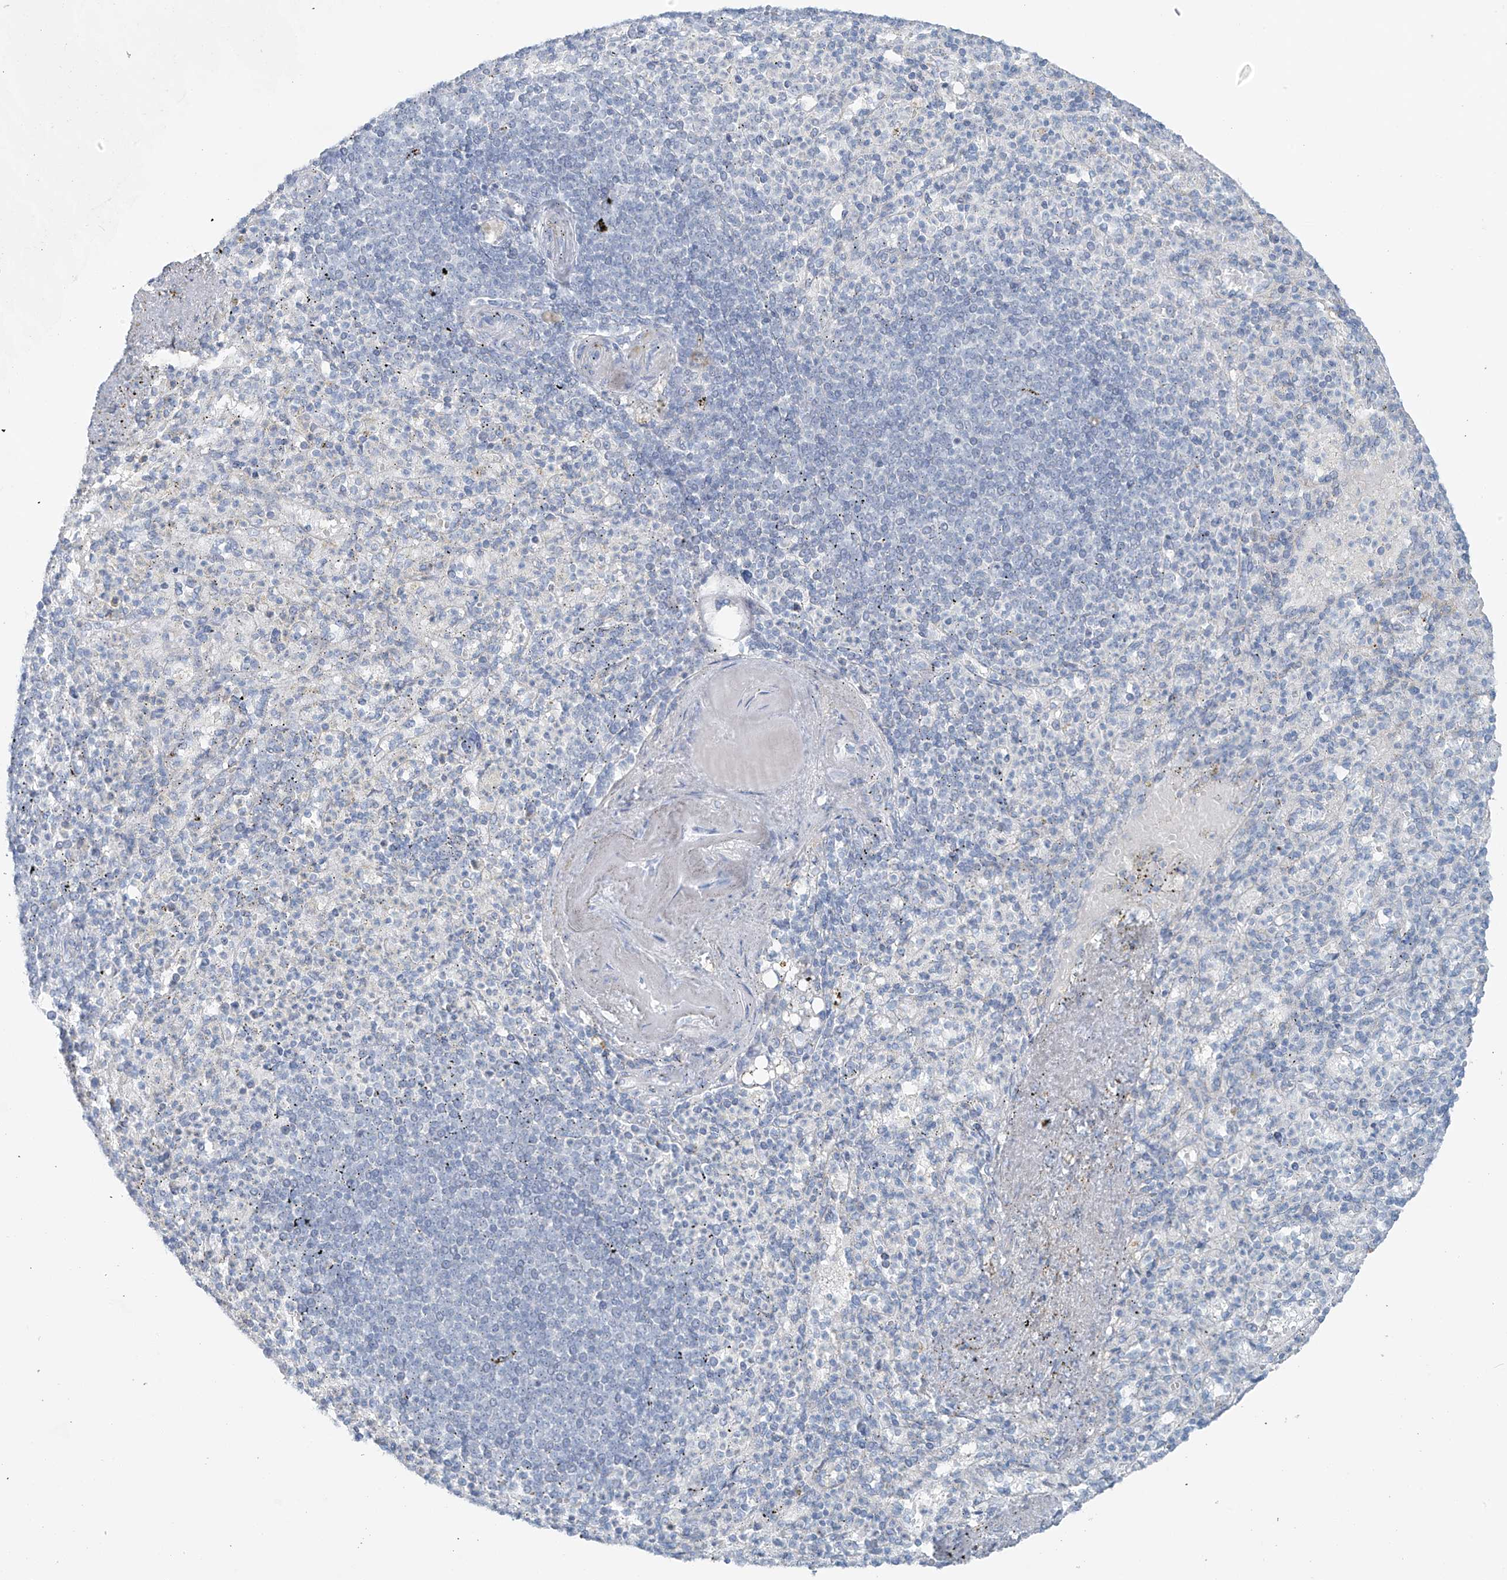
{"staining": {"intensity": "negative", "quantity": "none", "location": "none"}, "tissue": "spleen", "cell_type": "Cells in red pulp", "image_type": "normal", "snomed": [{"axis": "morphology", "description": "Normal tissue, NOS"}, {"axis": "topography", "description": "Spleen"}], "caption": "An immunohistochemistry (IHC) histopathology image of benign spleen is shown. There is no staining in cells in red pulp of spleen. (Brightfield microscopy of DAB (3,3'-diaminobenzidine) immunohistochemistry (IHC) at high magnification).", "gene": "SLC25A43", "patient": {"sex": "female", "age": 74}}